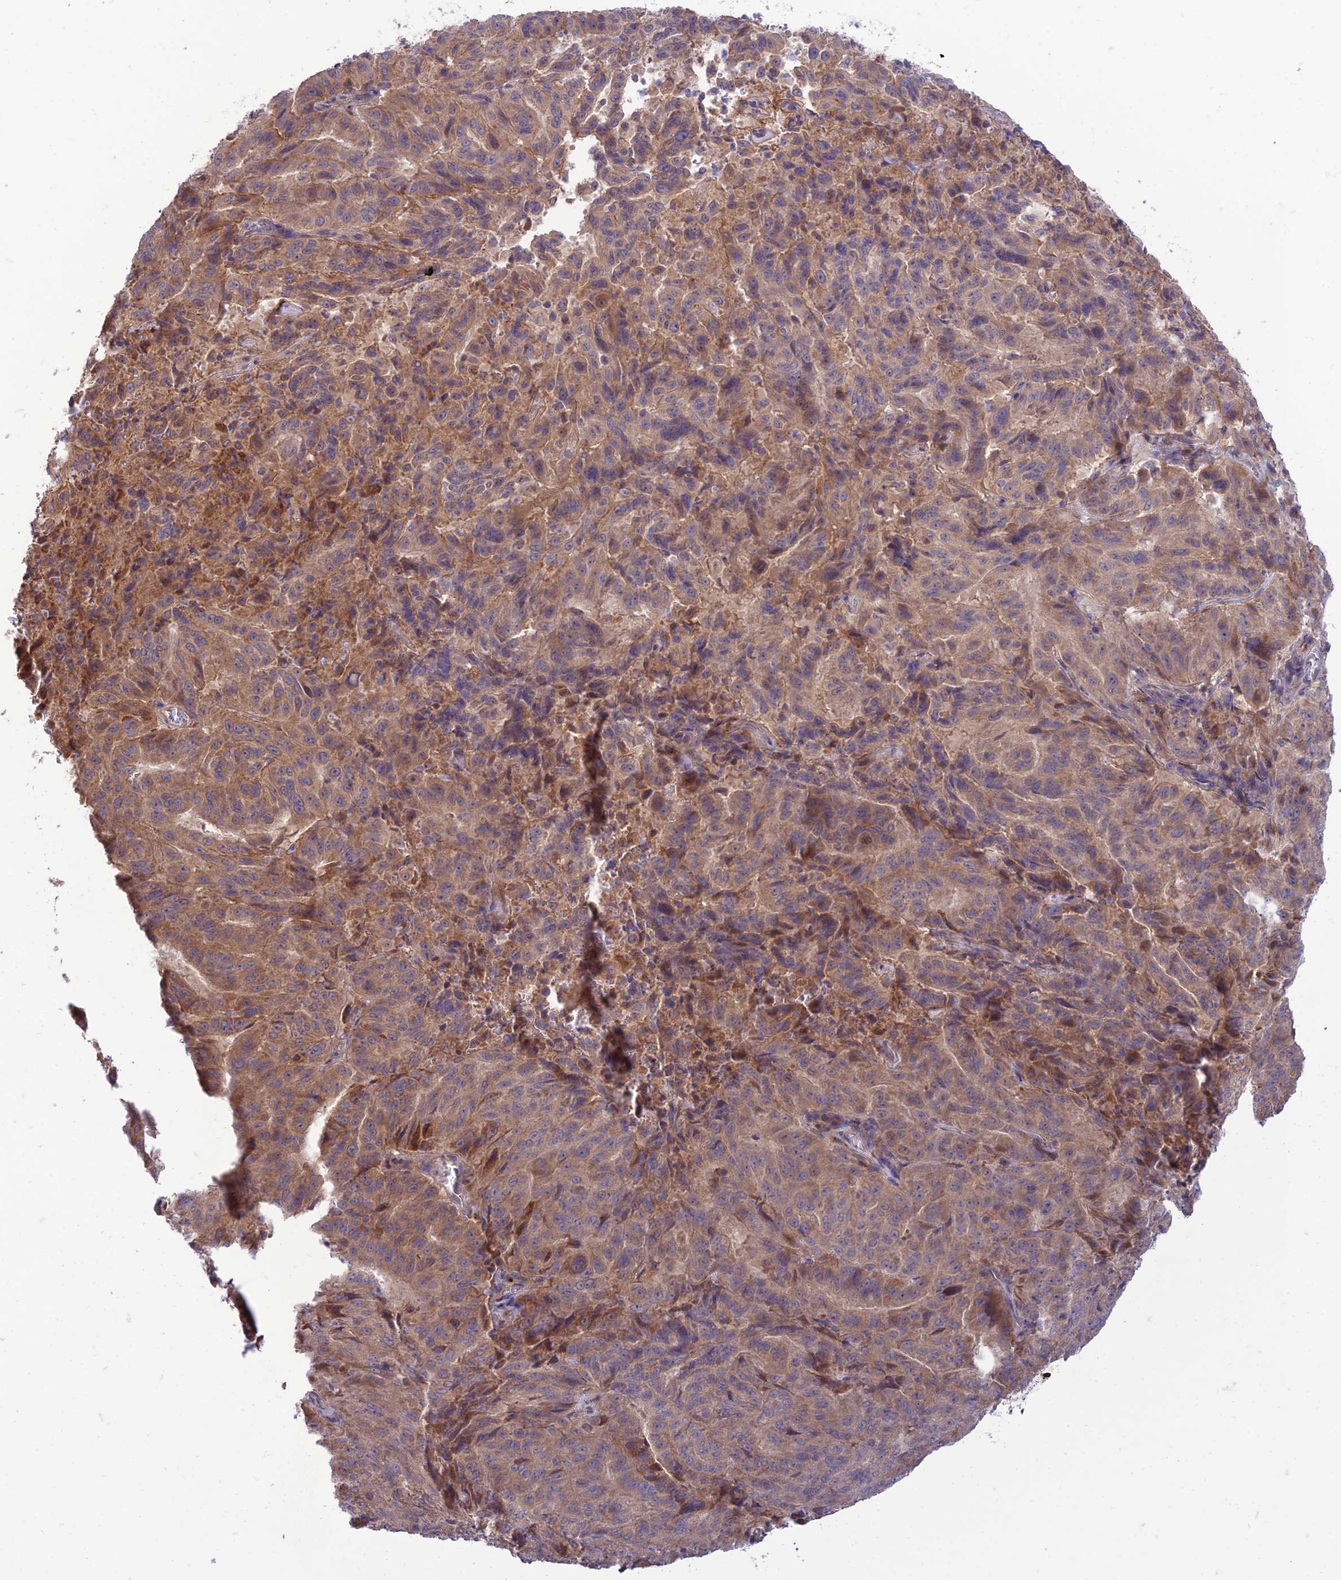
{"staining": {"intensity": "moderate", "quantity": ">75%", "location": "cytoplasmic/membranous"}, "tissue": "pancreatic cancer", "cell_type": "Tumor cells", "image_type": "cancer", "snomed": [{"axis": "morphology", "description": "Adenocarcinoma, NOS"}, {"axis": "topography", "description": "Pancreas"}], "caption": "Moderate cytoplasmic/membranous expression is seen in approximately >75% of tumor cells in adenocarcinoma (pancreatic). The staining was performed using DAB (3,3'-diaminobenzidine) to visualize the protein expression in brown, while the nuclei were stained in blue with hematoxylin (Magnification: 20x).", "gene": "IRAK3", "patient": {"sex": "male", "age": 63}}